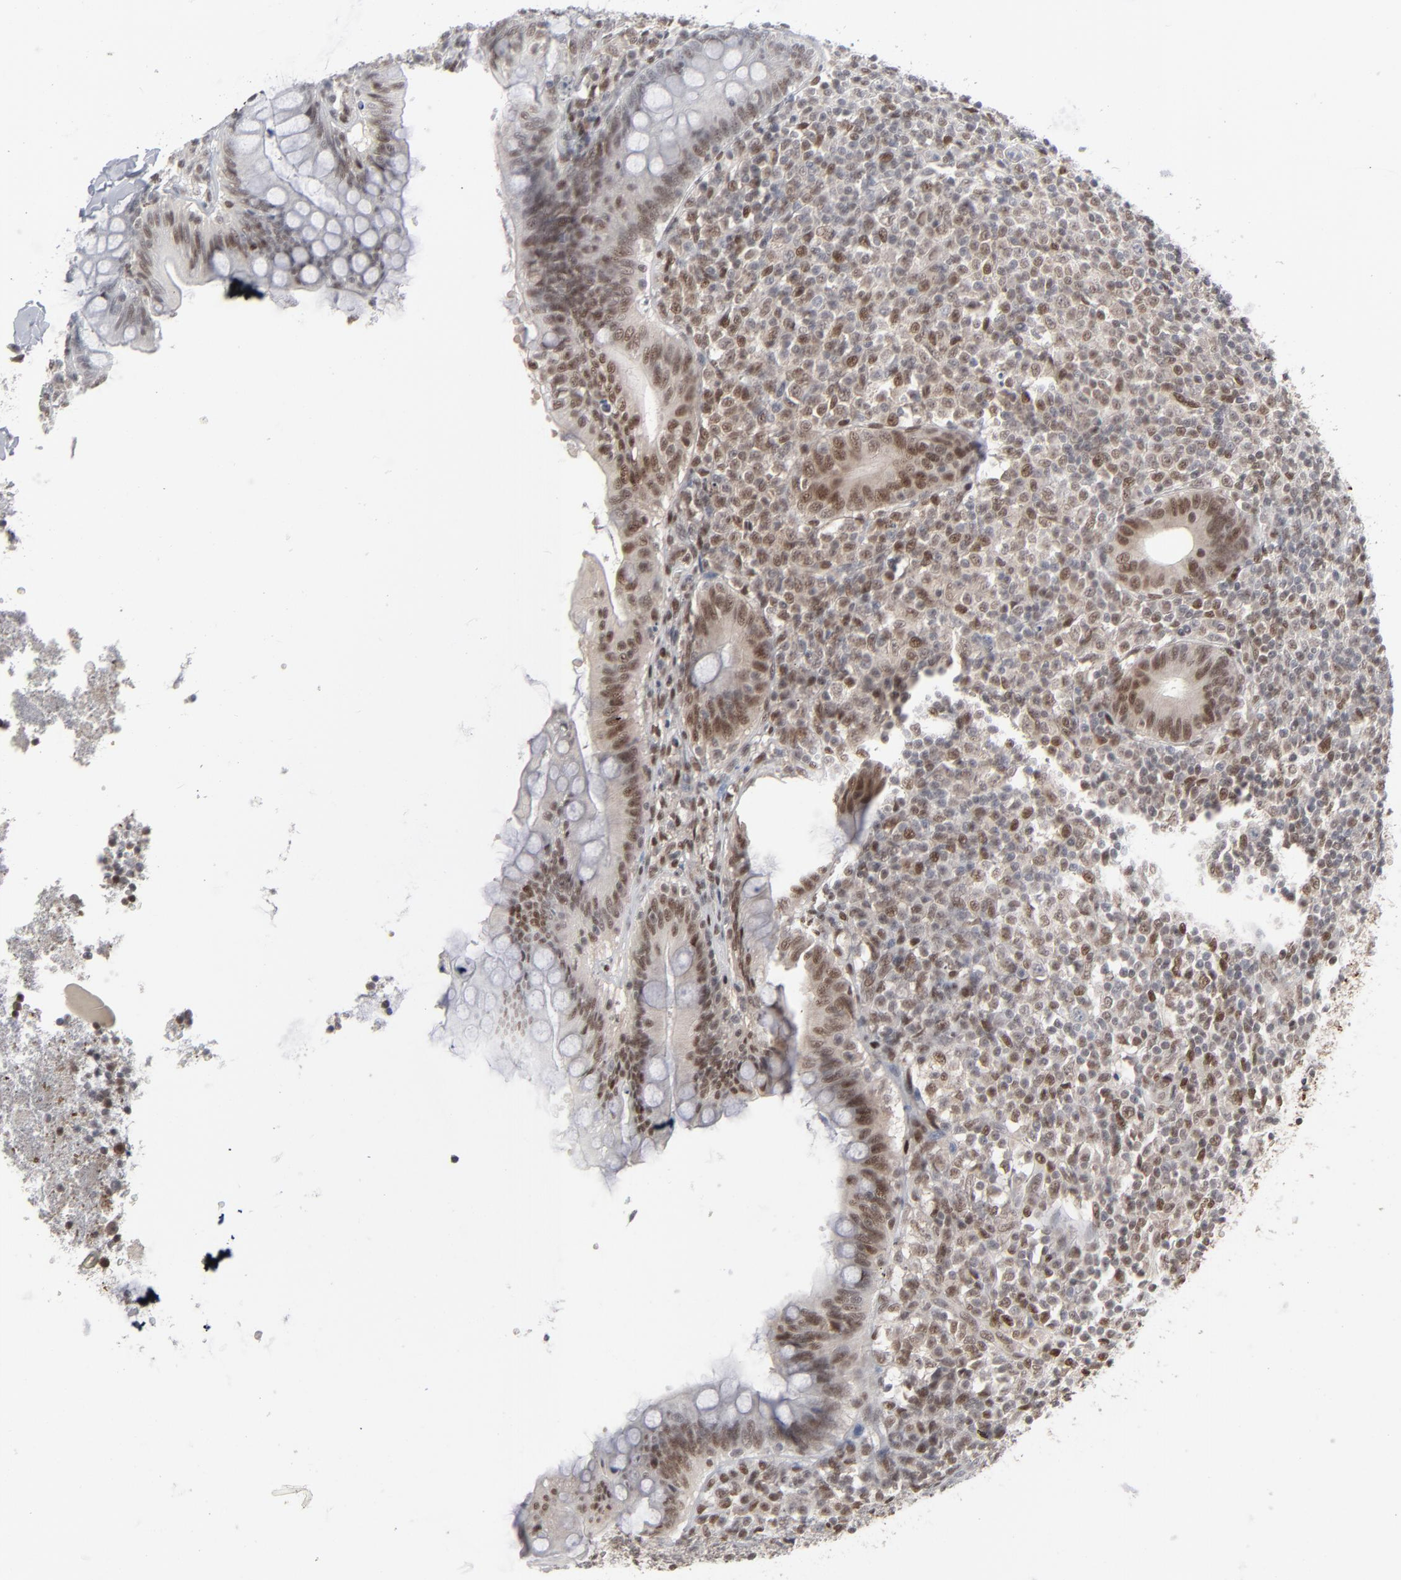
{"staining": {"intensity": "moderate", "quantity": ">75%", "location": "nuclear"}, "tissue": "appendix", "cell_type": "Glandular cells", "image_type": "normal", "snomed": [{"axis": "morphology", "description": "Normal tissue, NOS"}, {"axis": "topography", "description": "Appendix"}], "caption": "This histopathology image demonstrates IHC staining of benign human appendix, with medium moderate nuclear positivity in about >75% of glandular cells.", "gene": "IRF9", "patient": {"sex": "female", "age": 66}}